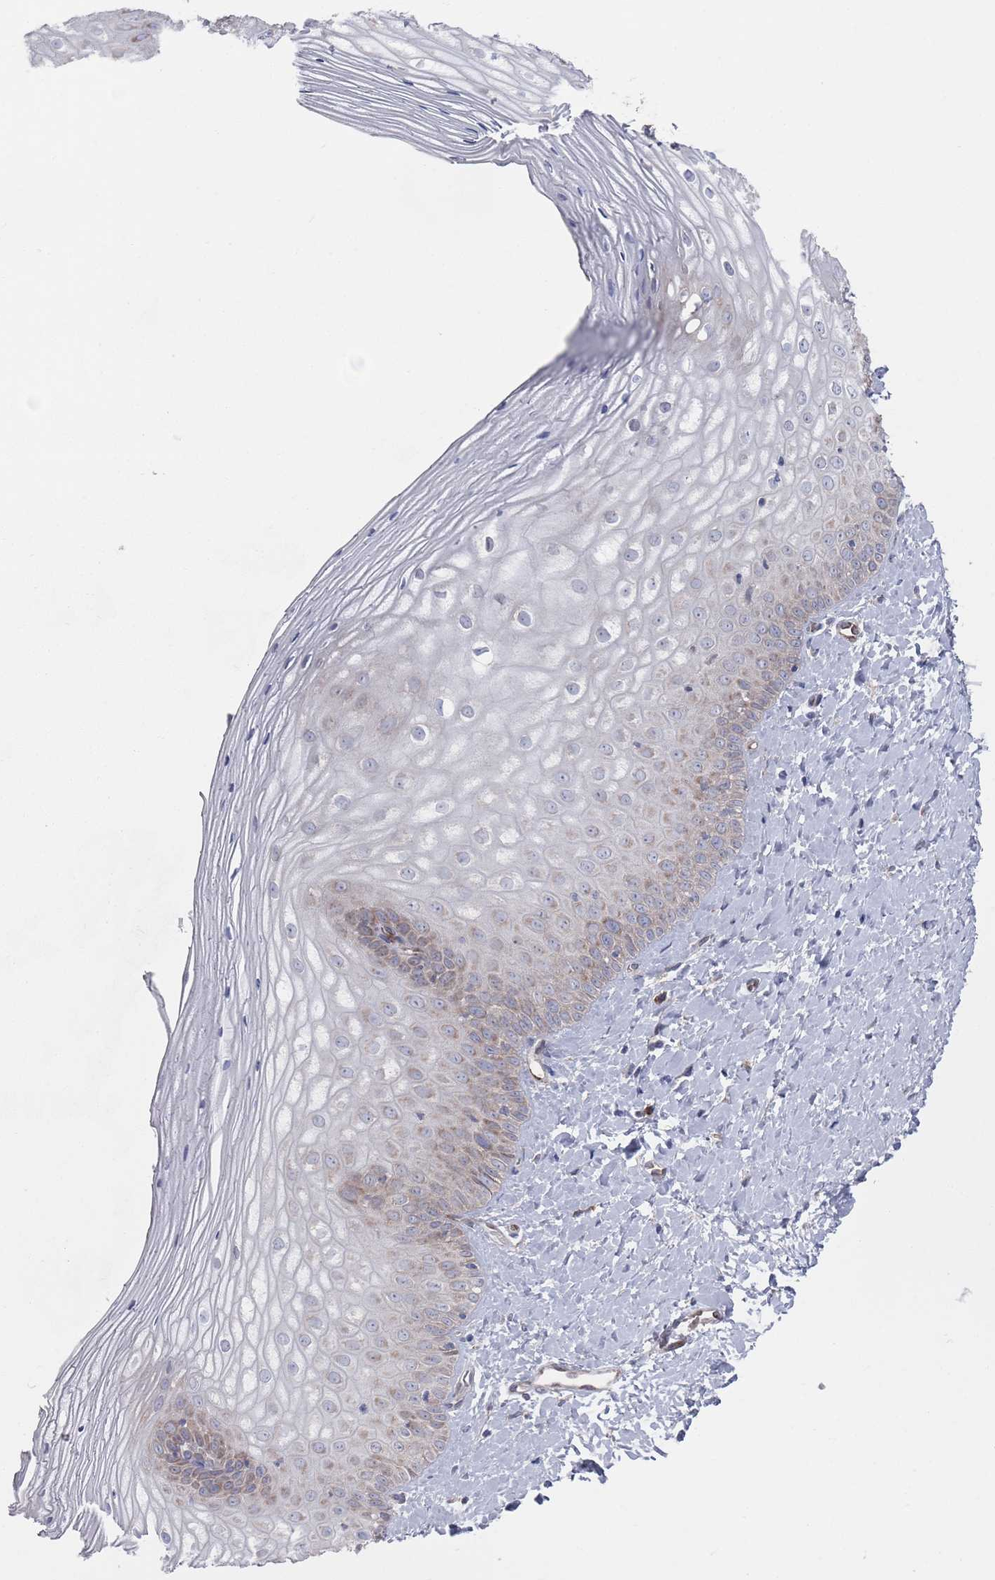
{"staining": {"intensity": "moderate", "quantity": "25%-75%", "location": "cytoplasmic/membranous"}, "tissue": "vagina", "cell_type": "Squamous epithelial cells", "image_type": "normal", "snomed": [{"axis": "morphology", "description": "Normal tissue, NOS"}, {"axis": "topography", "description": "Vagina"}], "caption": "A photomicrograph of vagina stained for a protein demonstrates moderate cytoplasmic/membranous brown staining in squamous epithelial cells. (DAB = brown stain, brightfield microscopy at high magnification).", "gene": "CCDC106", "patient": {"sex": "female", "age": 65}}